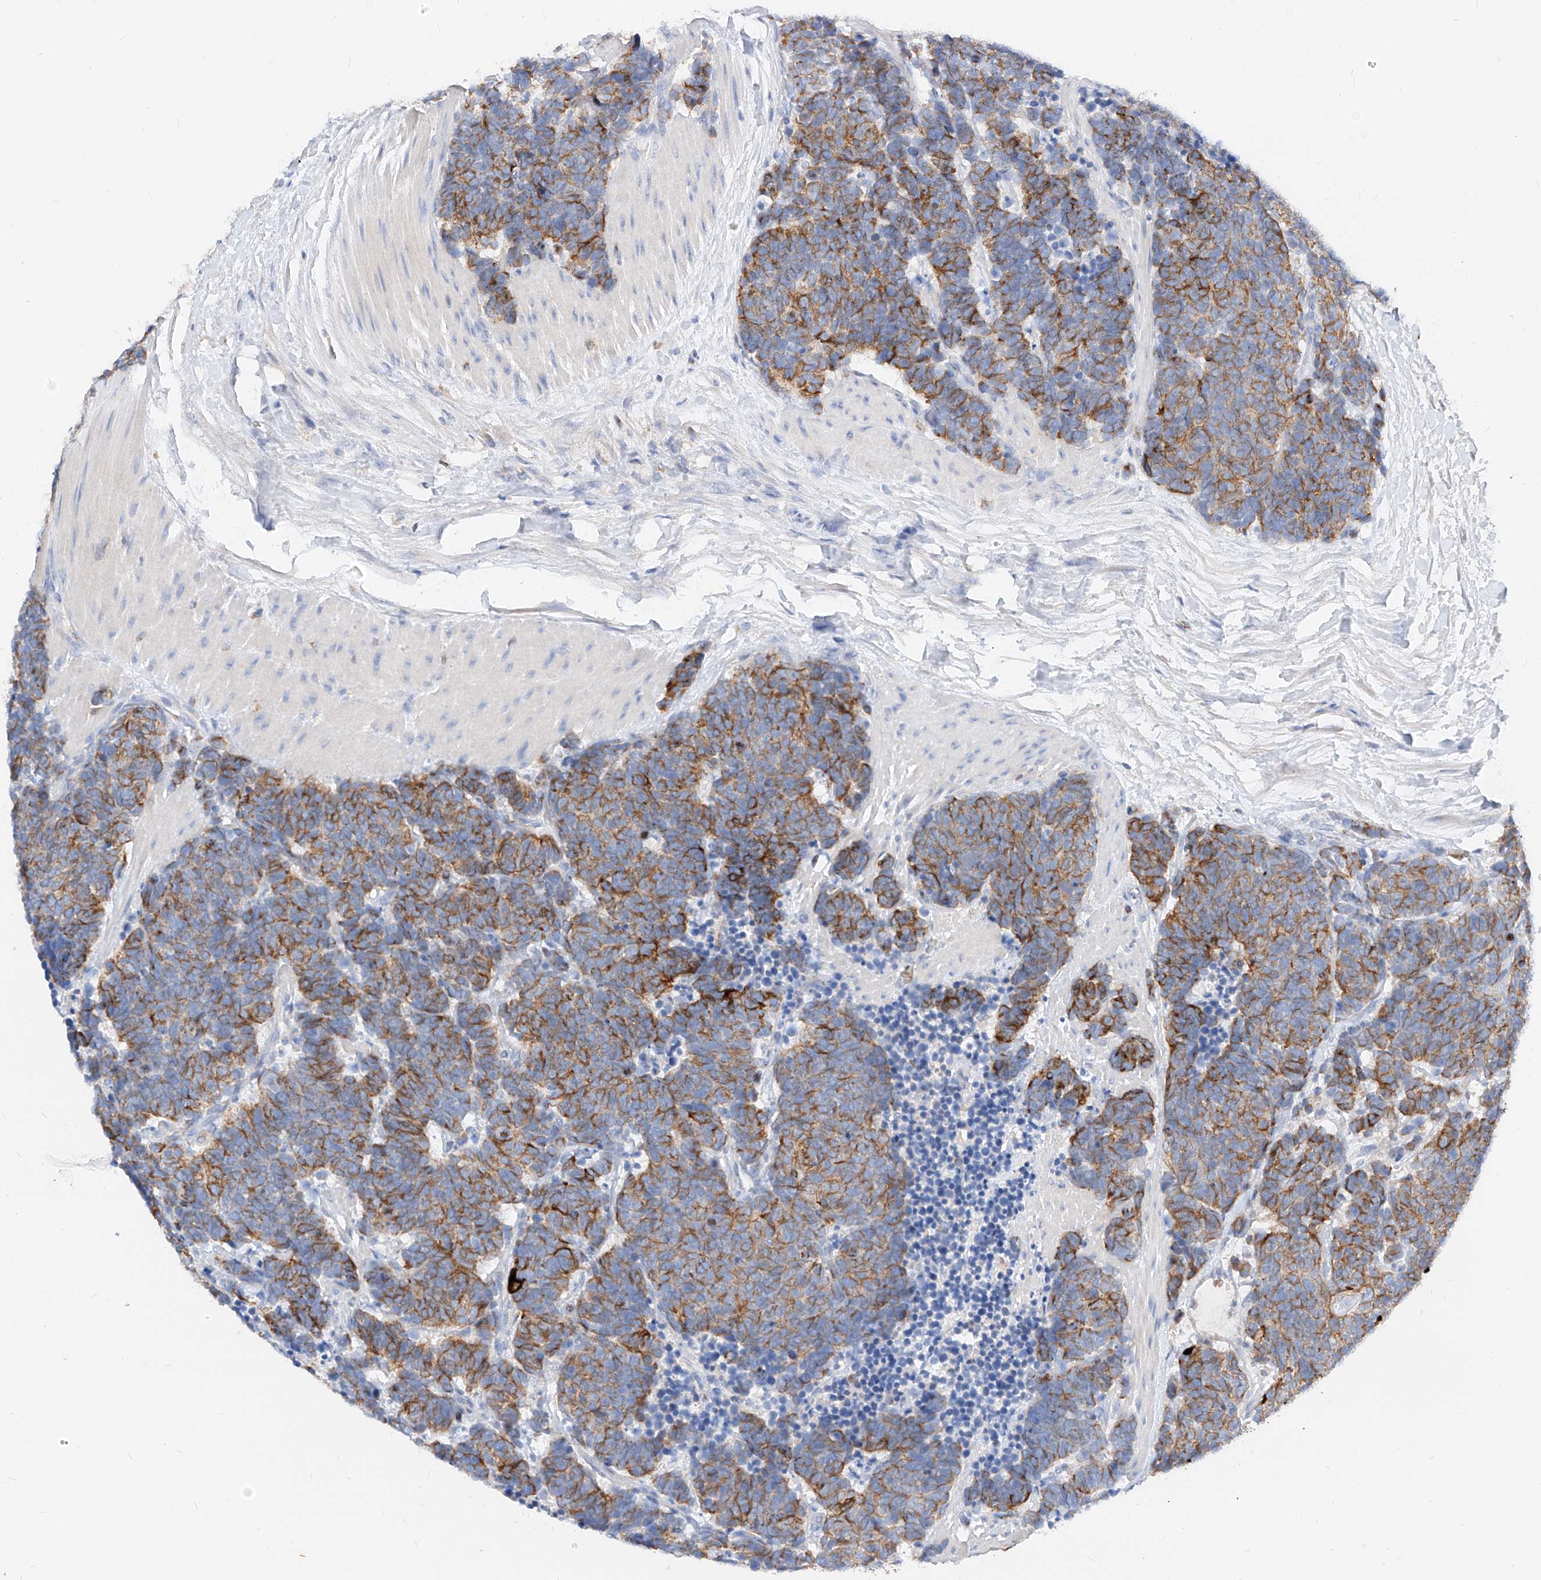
{"staining": {"intensity": "strong", "quantity": ">75%", "location": "cytoplasmic/membranous"}, "tissue": "carcinoid", "cell_type": "Tumor cells", "image_type": "cancer", "snomed": [{"axis": "morphology", "description": "Carcinoma, NOS"}, {"axis": "morphology", "description": "Carcinoid, malignant, NOS"}, {"axis": "topography", "description": "Urinary bladder"}], "caption": "The immunohistochemical stain highlights strong cytoplasmic/membranous positivity in tumor cells of malignant carcinoid tissue. (DAB (3,3'-diaminobenzidine) IHC with brightfield microscopy, high magnification).", "gene": "MAP7", "patient": {"sex": "male", "age": 57}}